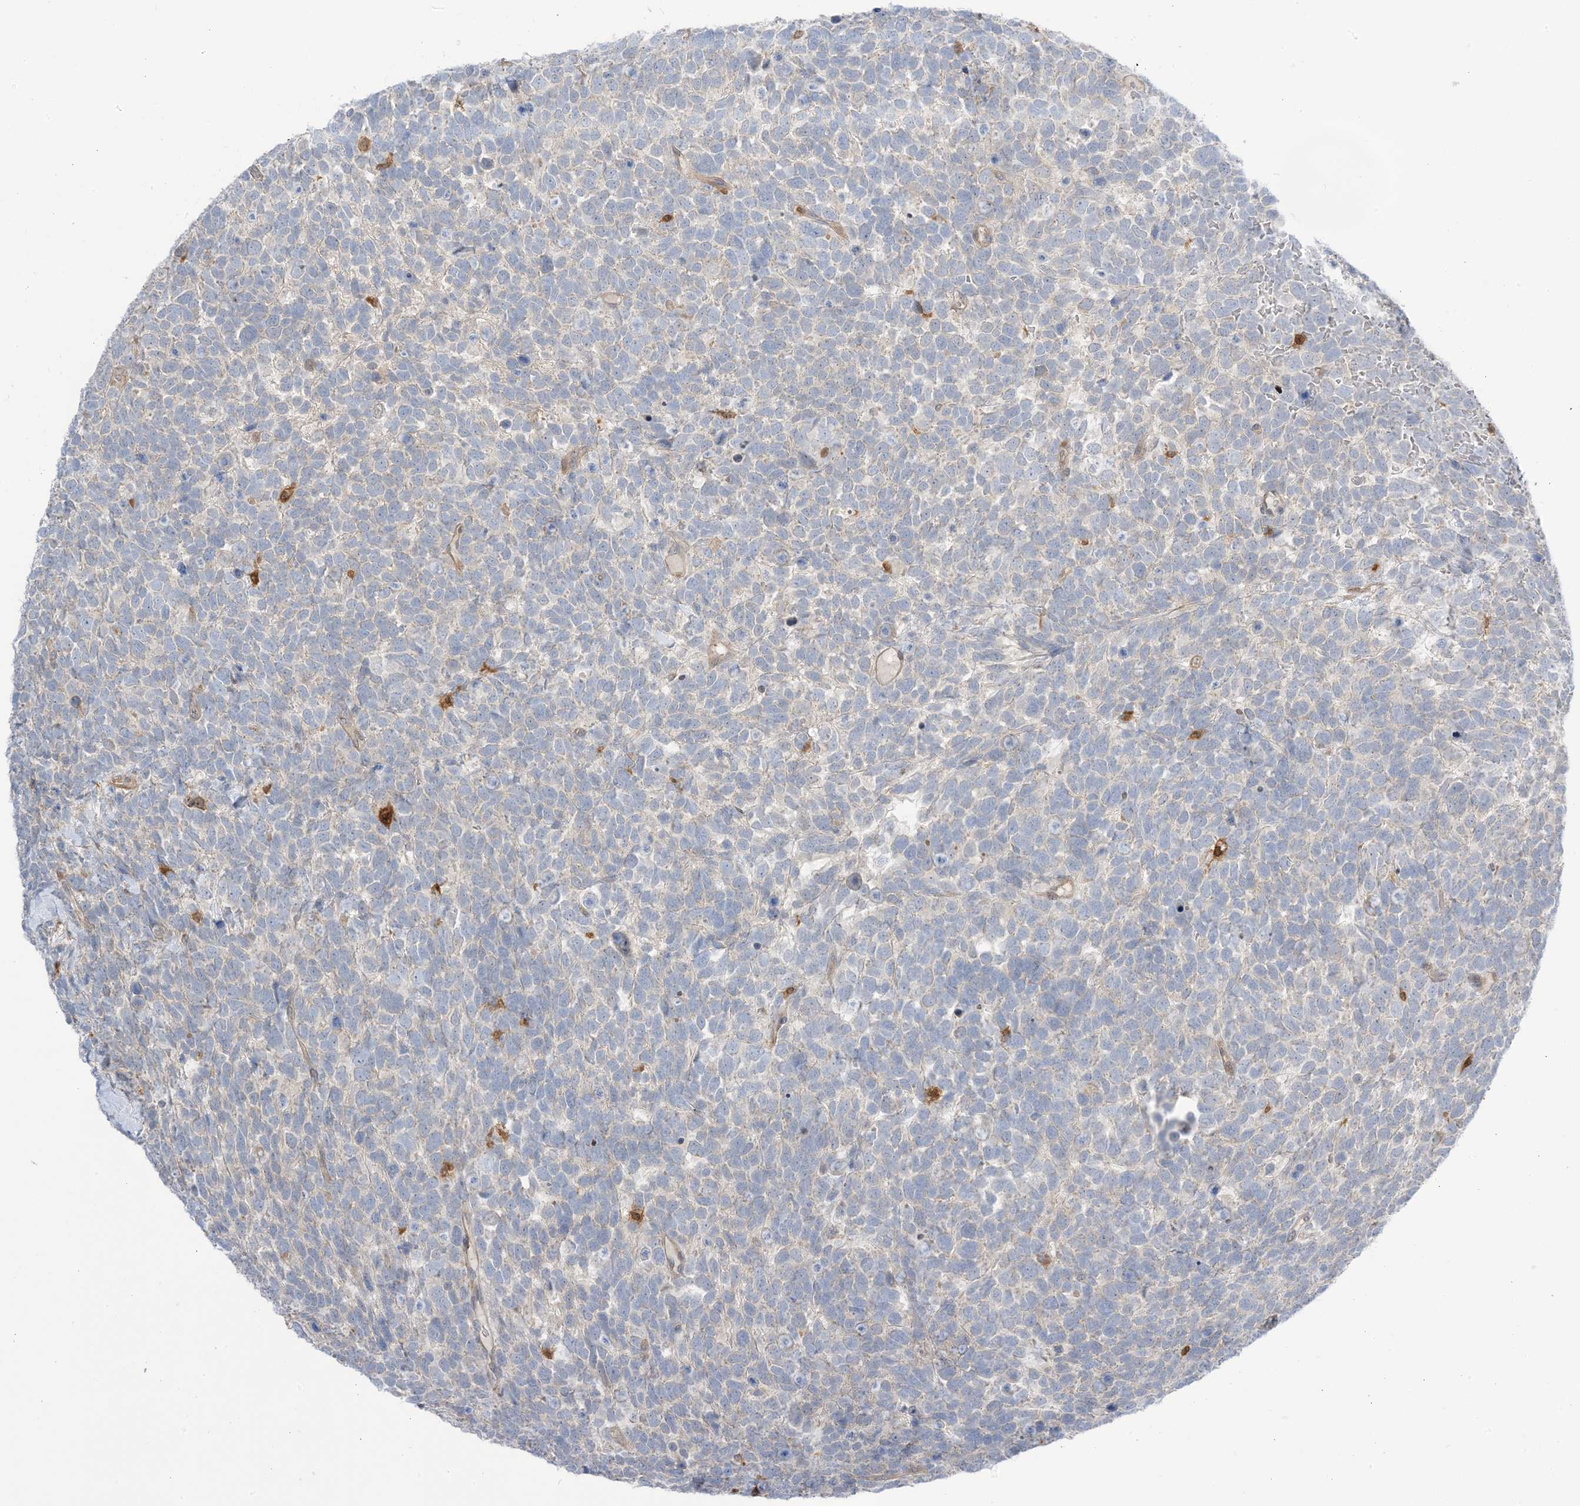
{"staining": {"intensity": "negative", "quantity": "none", "location": "none"}, "tissue": "urothelial cancer", "cell_type": "Tumor cells", "image_type": "cancer", "snomed": [{"axis": "morphology", "description": "Urothelial carcinoma, High grade"}, {"axis": "topography", "description": "Urinary bladder"}], "caption": "Tumor cells show no significant protein expression in urothelial cancer. (IHC, brightfield microscopy, high magnification).", "gene": "NAGK", "patient": {"sex": "female", "age": 82}}